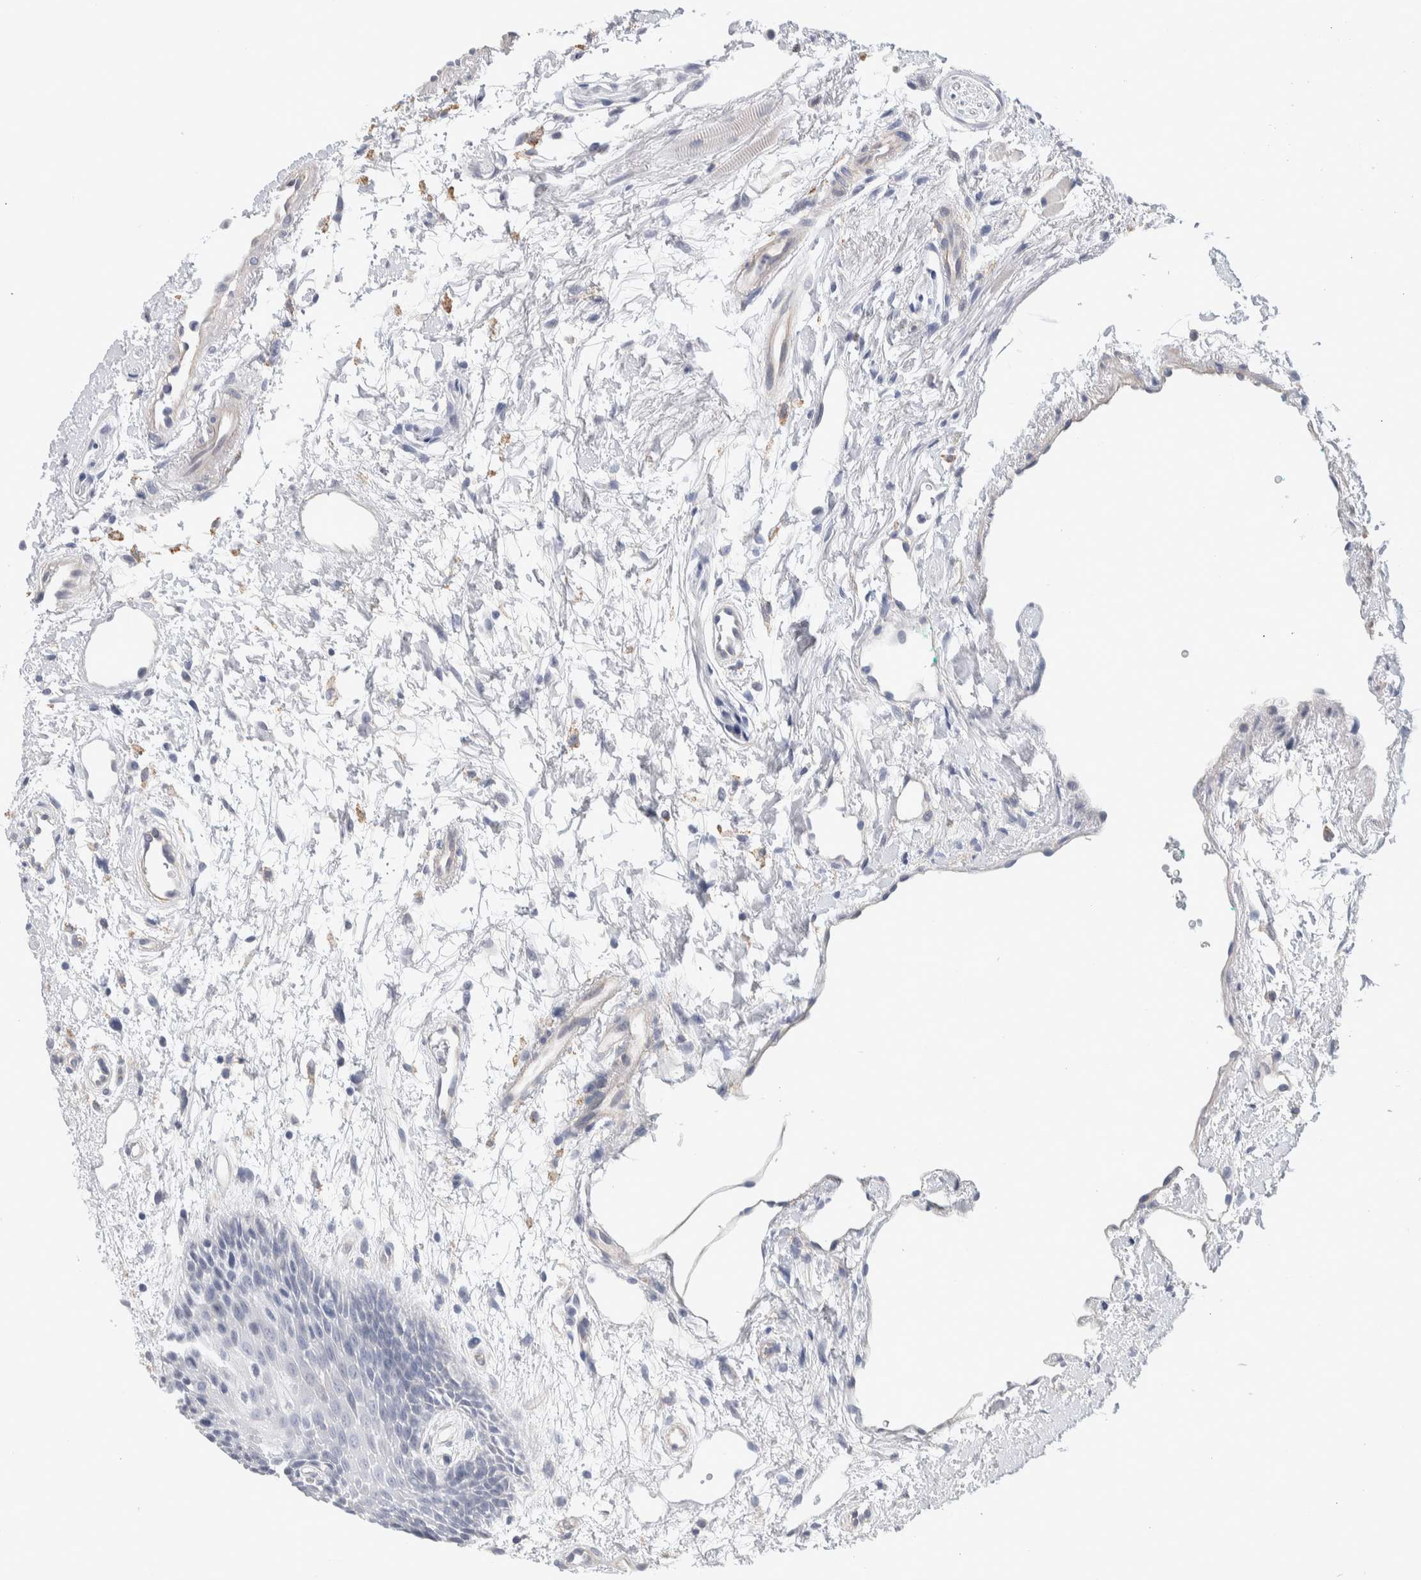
{"staining": {"intensity": "negative", "quantity": "none", "location": "none"}, "tissue": "oral mucosa", "cell_type": "Squamous epithelial cells", "image_type": "normal", "snomed": [{"axis": "morphology", "description": "Normal tissue, NOS"}, {"axis": "topography", "description": "Skeletal muscle"}, {"axis": "topography", "description": "Oral tissue"}, {"axis": "topography", "description": "Peripheral nerve tissue"}], "caption": "Immunohistochemistry (IHC) photomicrograph of normal oral mucosa stained for a protein (brown), which exhibits no staining in squamous epithelial cells. Brightfield microscopy of immunohistochemistry stained with DAB (3,3'-diaminobenzidine) (brown) and hematoxylin (blue), captured at high magnification.", "gene": "GCNA", "patient": {"sex": "female", "age": 84}}